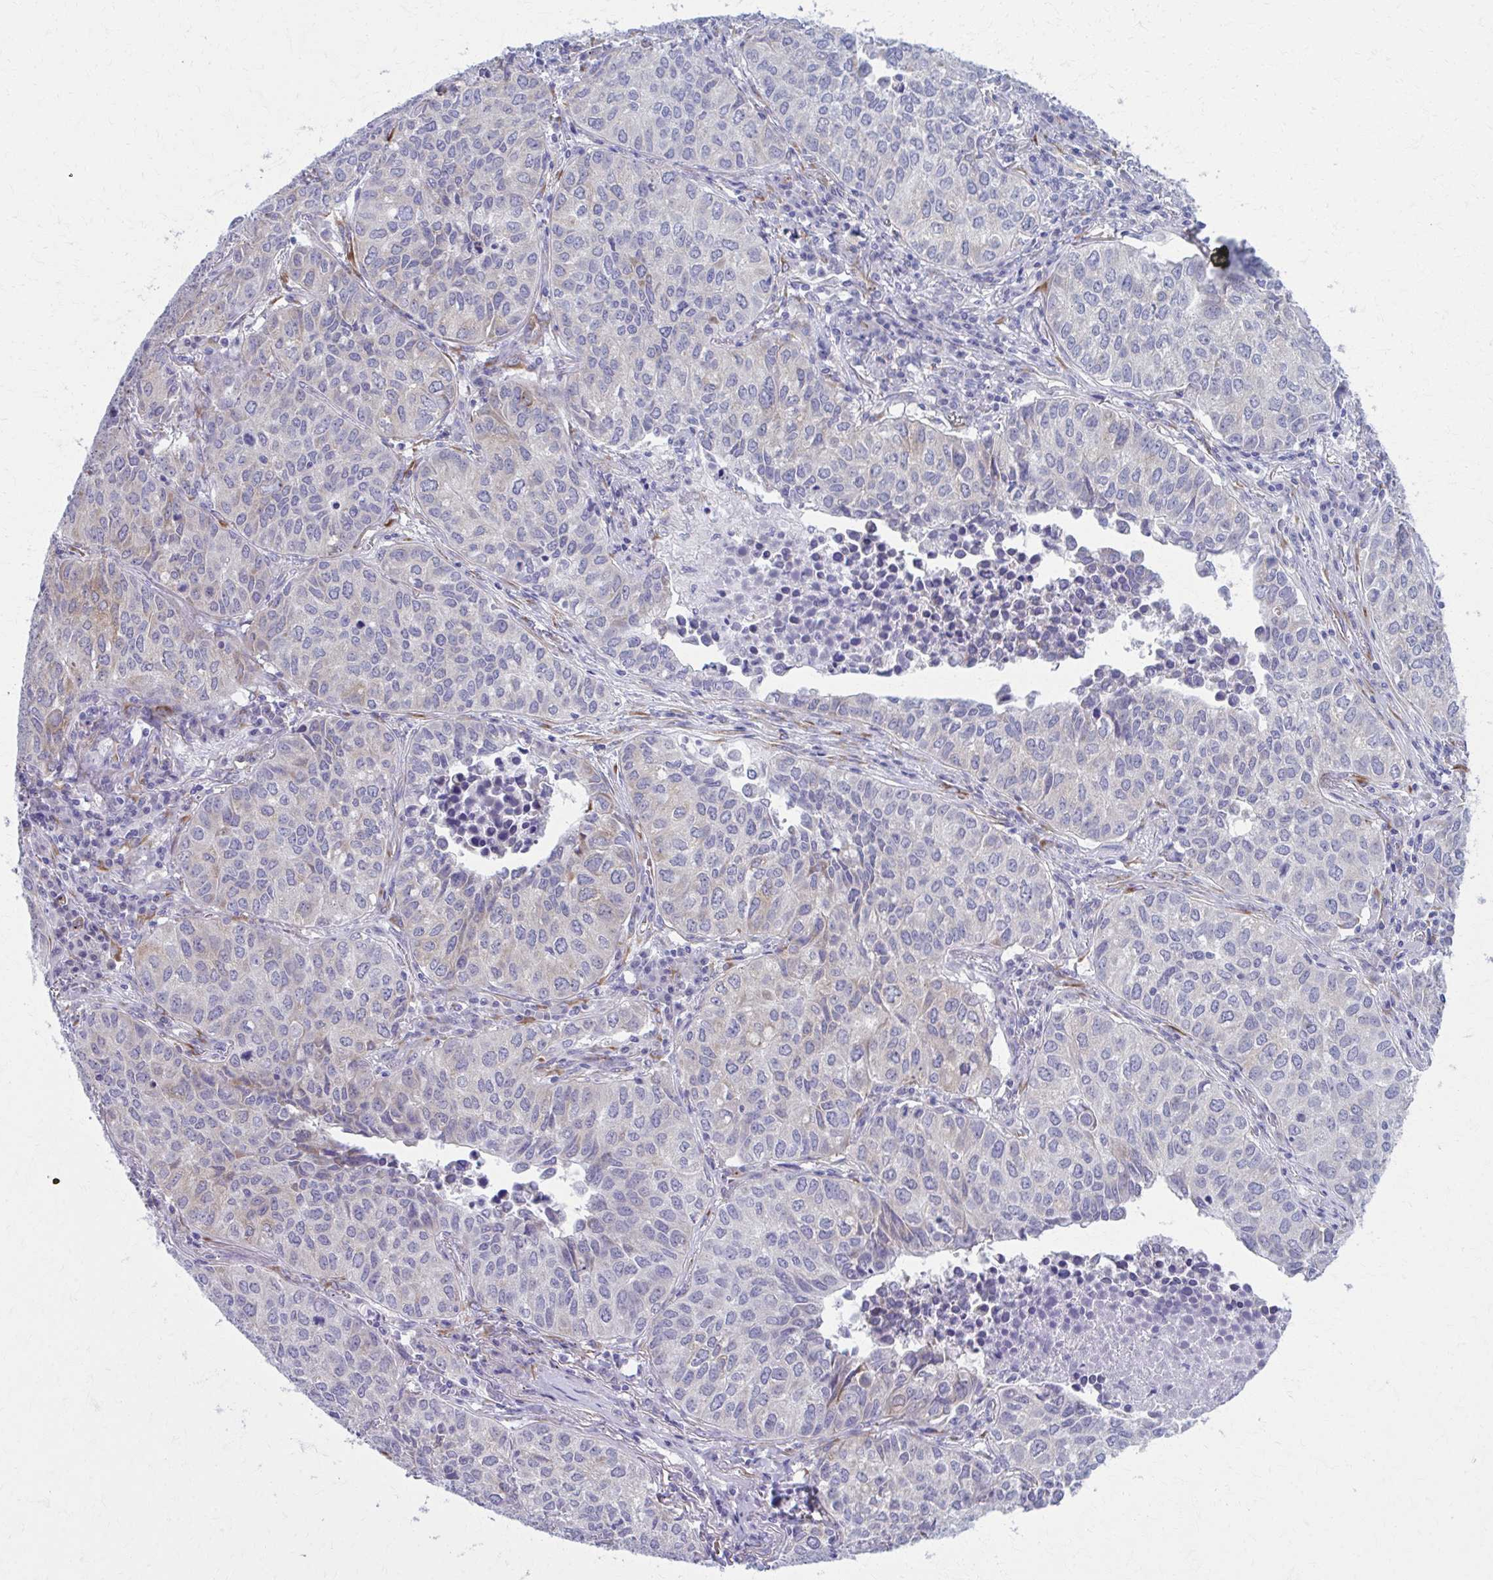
{"staining": {"intensity": "weak", "quantity": "<25%", "location": "cytoplasmic/membranous"}, "tissue": "lung cancer", "cell_type": "Tumor cells", "image_type": "cancer", "snomed": [{"axis": "morphology", "description": "Adenocarcinoma, NOS"}, {"axis": "topography", "description": "Lung"}], "caption": "Tumor cells are negative for brown protein staining in lung cancer.", "gene": "SPATS2L", "patient": {"sex": "female", "age": 50}}